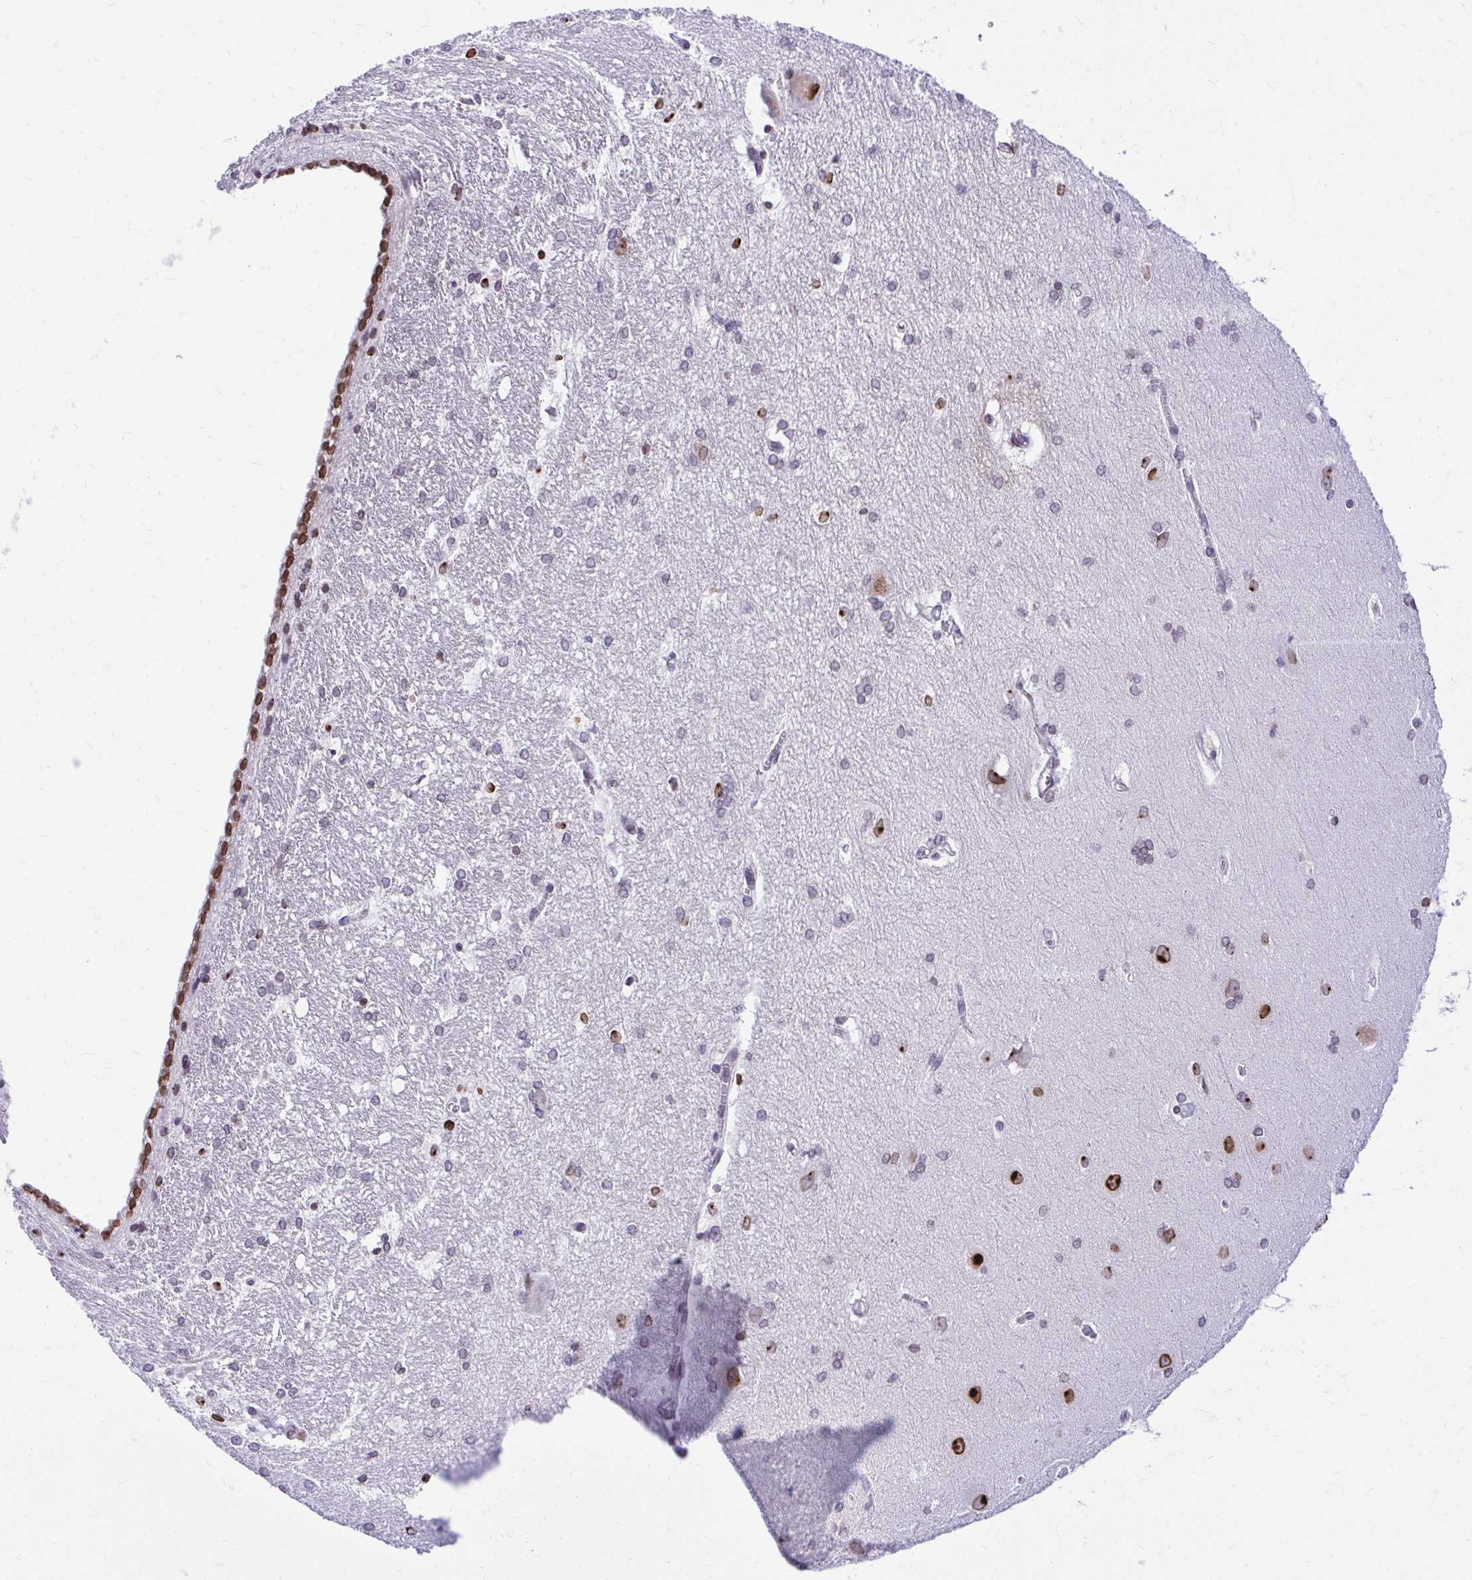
{"staining": {"intensity": "moderate", "quantity": "<25%", "location": "nuclear"}, "tissue": "hippocampus", "cell_type": "Glial cells", "image_type": "normal", "snomed": [{"axis": "morphology", "description": "Normal tissue, NOS"}, {"axis": "topography", "description": "Cerebral cortex"}, {"axis": "topography", "description": "Hippocampus"}], "caption": "There is low levels of moderate nuclear staining in glial cells of unremarkable hippocampus, as demonstrated by immunohistochemical staining (brown color).", "gene": "BANF1", "patient": {"sex": "female", "age": 19}}